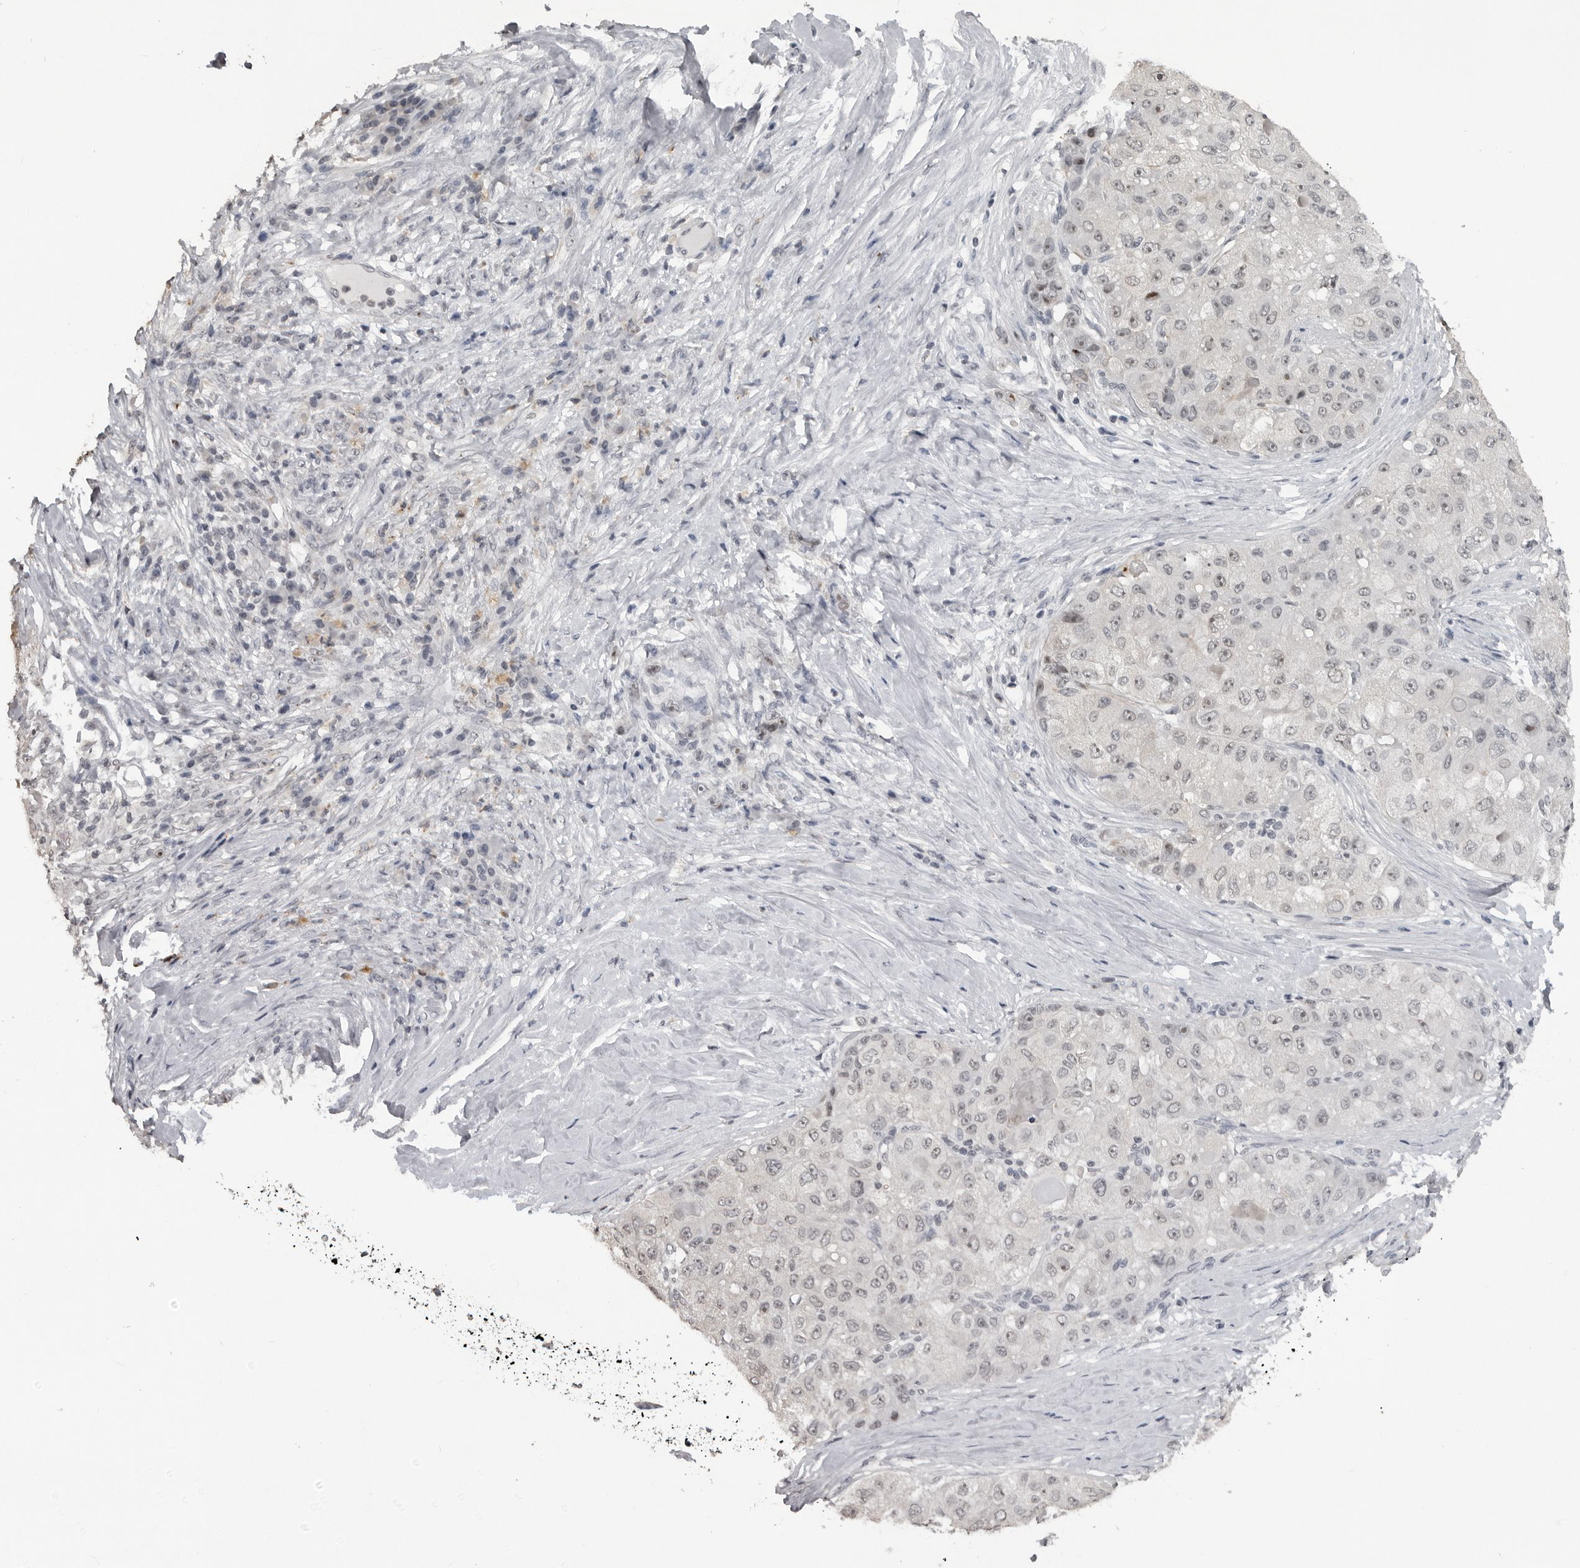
{"staining": {"intensity": "negative", "quantity": "none", "location": "none"}, "tissue": "liver cancer", "cell_type": "Tumor cells", "image_type": "cancer", "snomed": [{"axis": "morphology", "description": "Carcinoma, Hepatocellular, NOS"}, {"axis": "topography", "description": "Liver"}], "caption": "DAB immunohistochemical staining of hepatocellular carcinoma (liver) shows no significant positivity in tumor cells. (Stains: DAB (3,3'-diaminobenzidine) immunohistochemistry with hematoxylin counter stain, Microscopy: brightfield microscopy at high magnification).", "gene": "DDX54", "patient": {"sex": "male", "age": 80}}